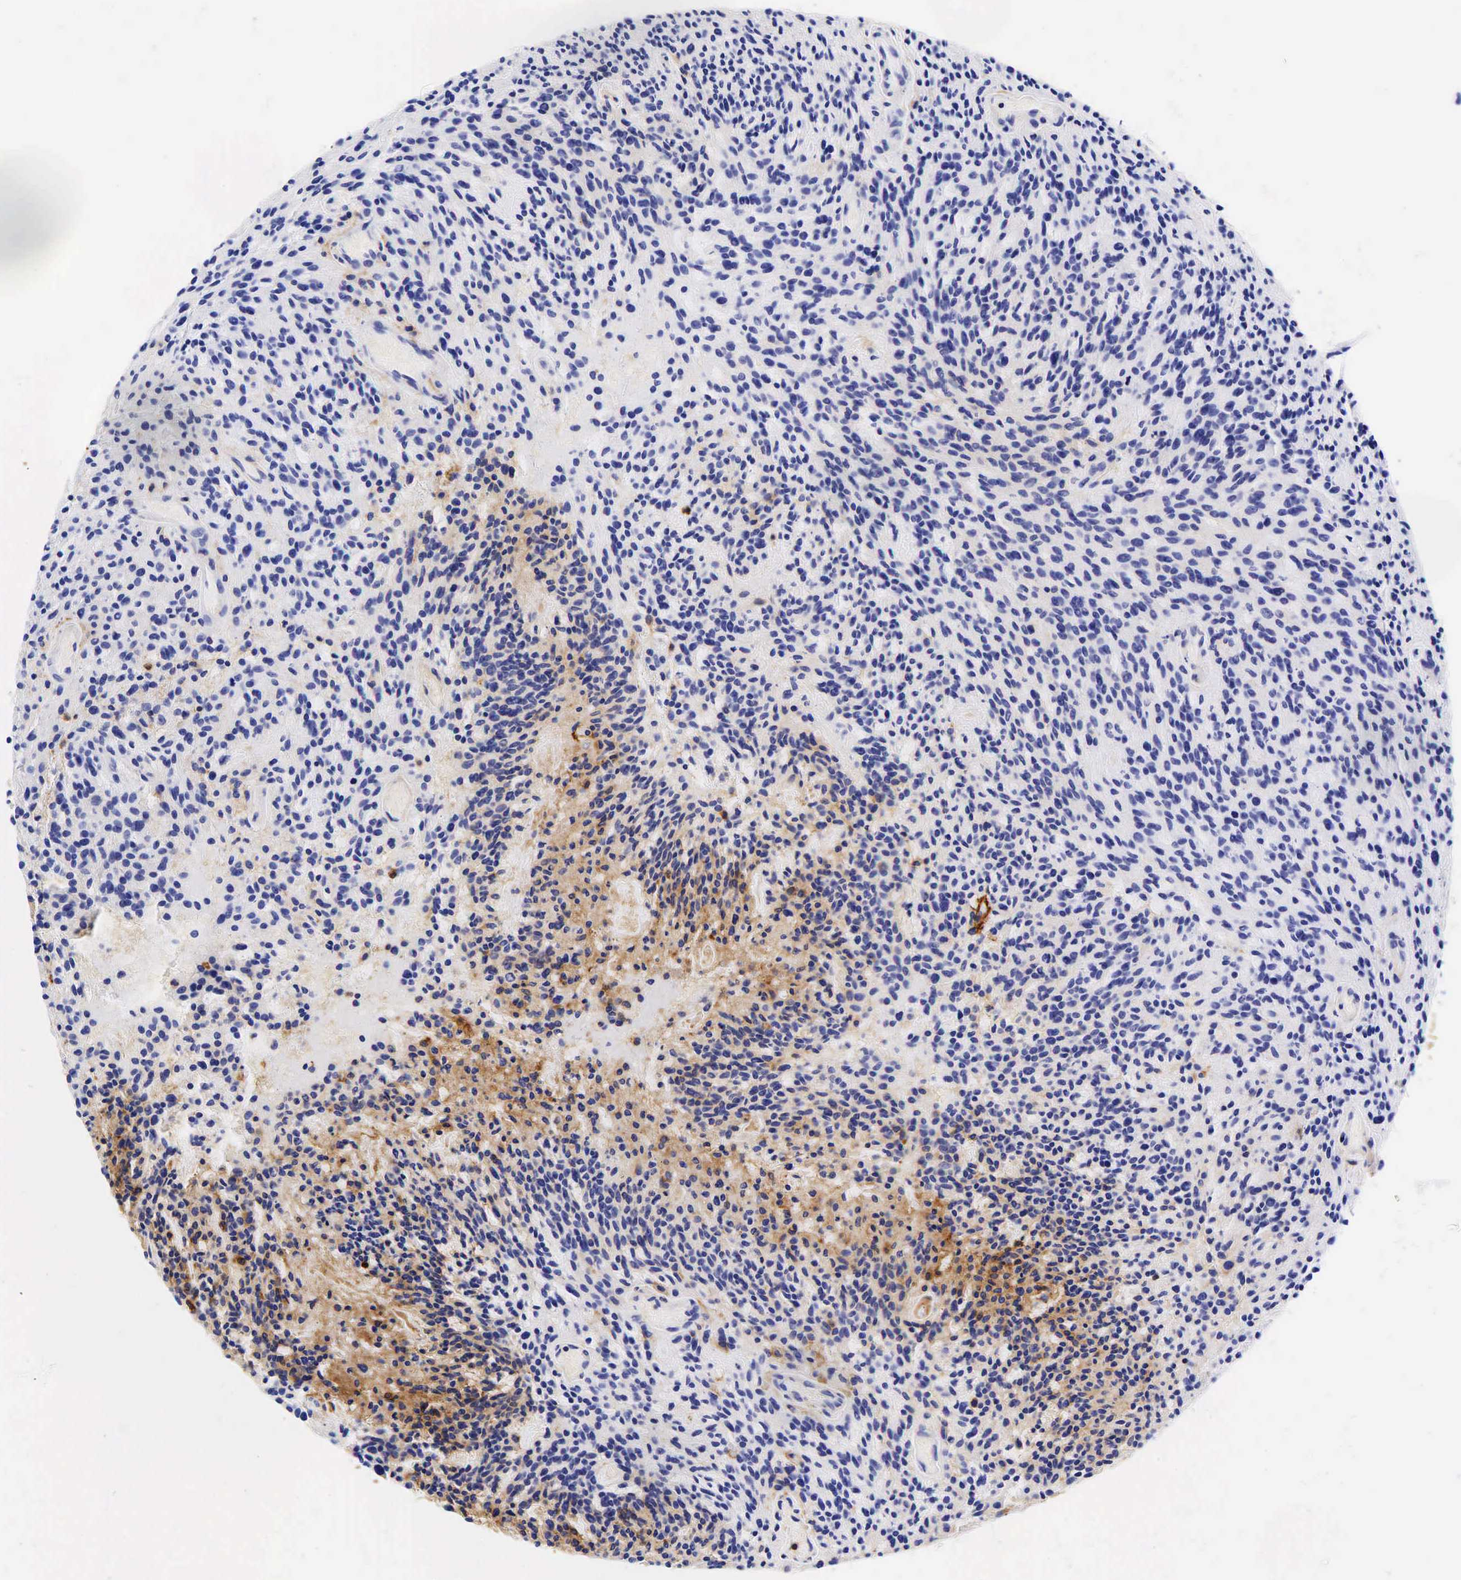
{"staining": {"intensity": "negative", "quantity": "none", "location": "none"}, "tissue": "glioma", "cell_type": "Tumor cells", "image_type": "cancer", "snomed": [{"axis": "morphology", "description": "Glioma, malignant, High grade"}, {"axis": "topography", "description": "Brain"}], "caption": "Immunohistochemistry (IHC) image of human malignant glioma (high-grade) stained for a protein (brown), which reveals no positivity in tumor cells.", "gene": "CD44", "patient": {"sex": "female", "age": 13}}